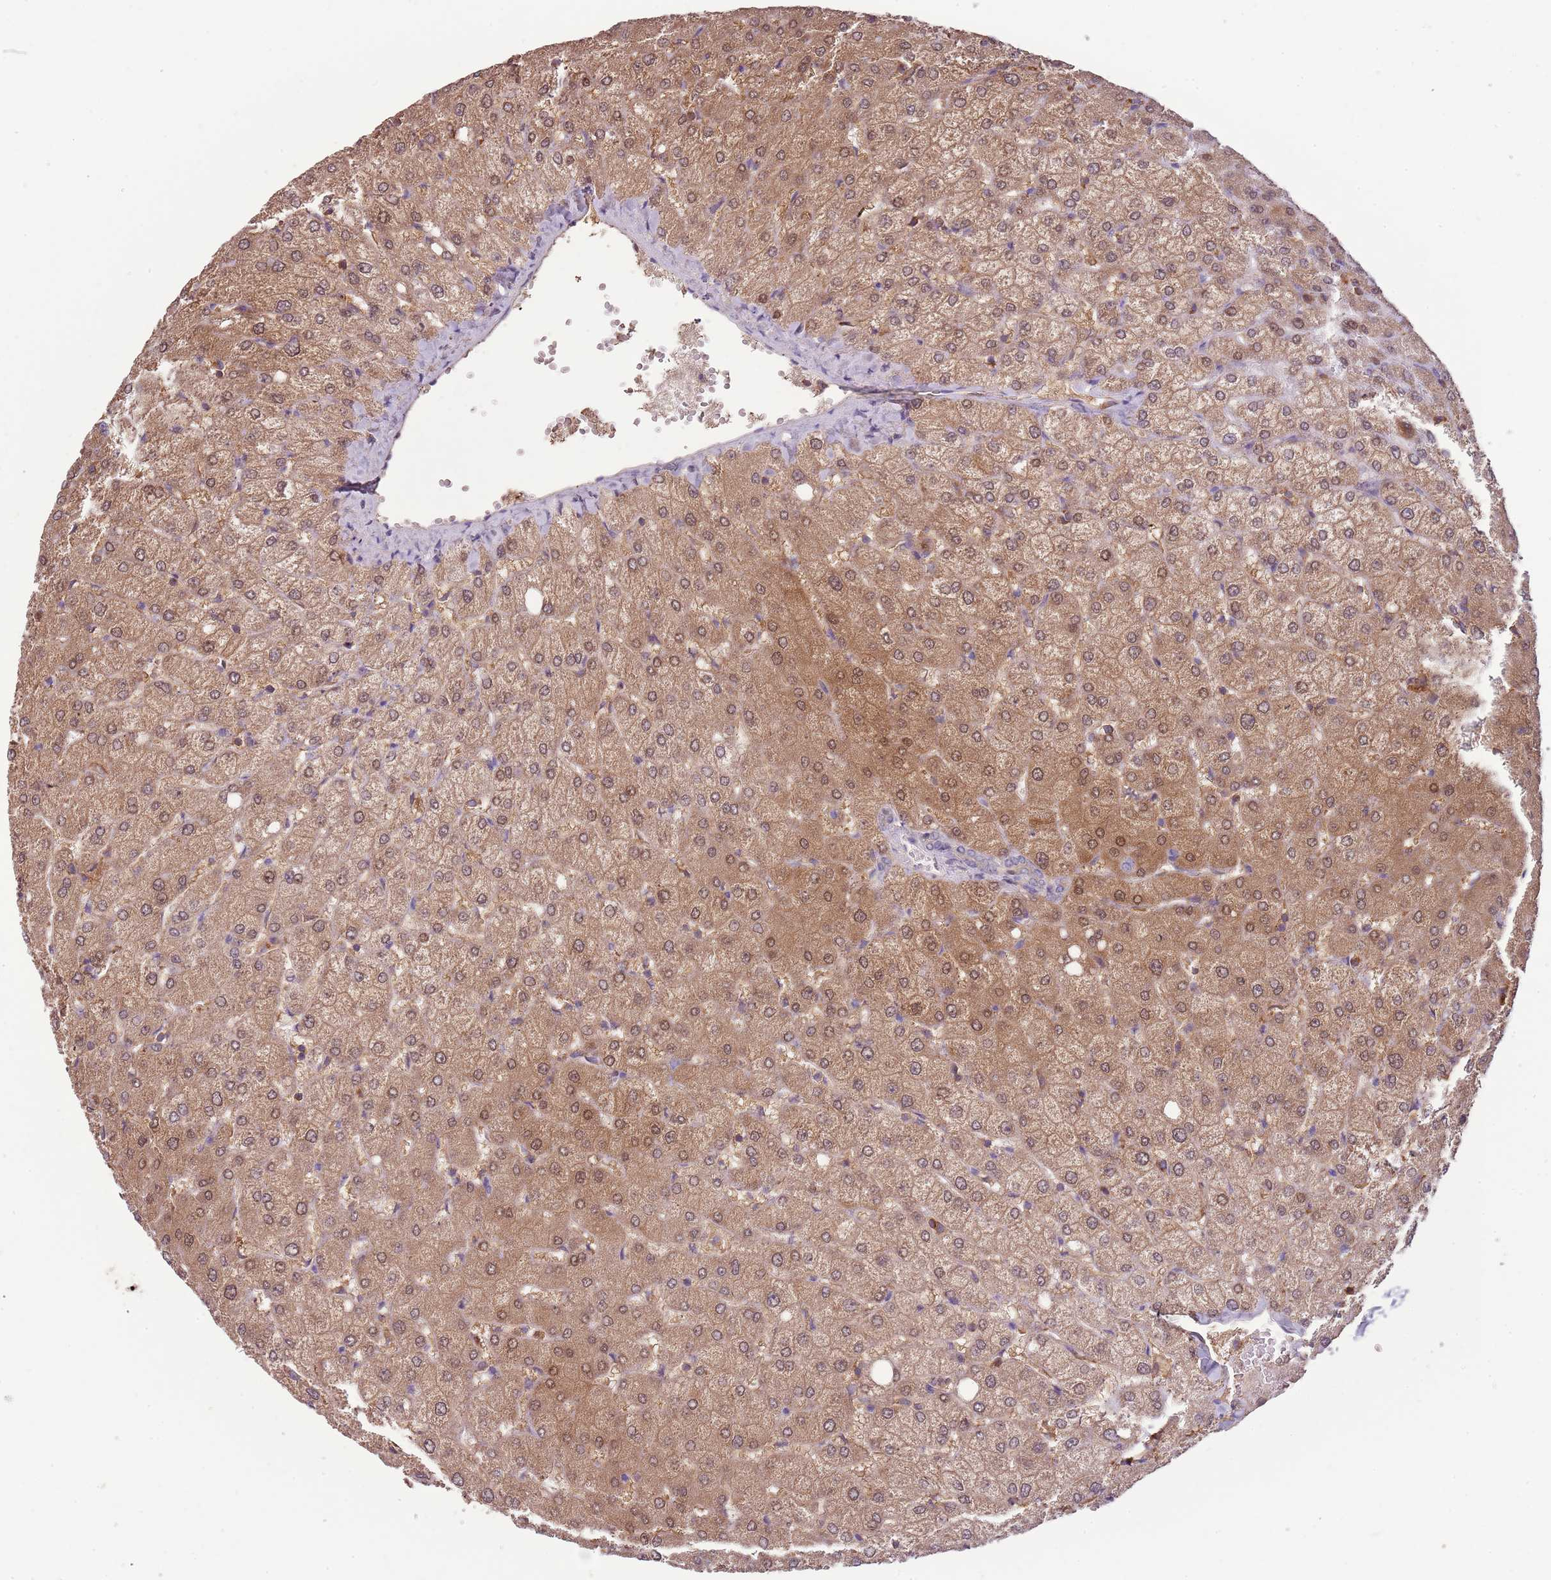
{"staining": {"intensity": "negative", "quantity": "none", "location": "none"}, "tissue": "liver", "cell_type": "Cholangiocytes", "image_type": "normal", "snomed": [{"axis": "morphology", "description": "Normal tissue, NOS"}, {"axis": "topography", "description": "Liver"}], "caption": "Protein analysis of benign liver demonstrates no significant expression in cholangiocytes. (Stains: DAB (3,3'-diaminobenzidine) IHC with hematoxylin counter stain, Microscopy: brightfield microscopy at high magnification).", "gene": "FECH", "patient": {"sex": "female", "age": 54}}